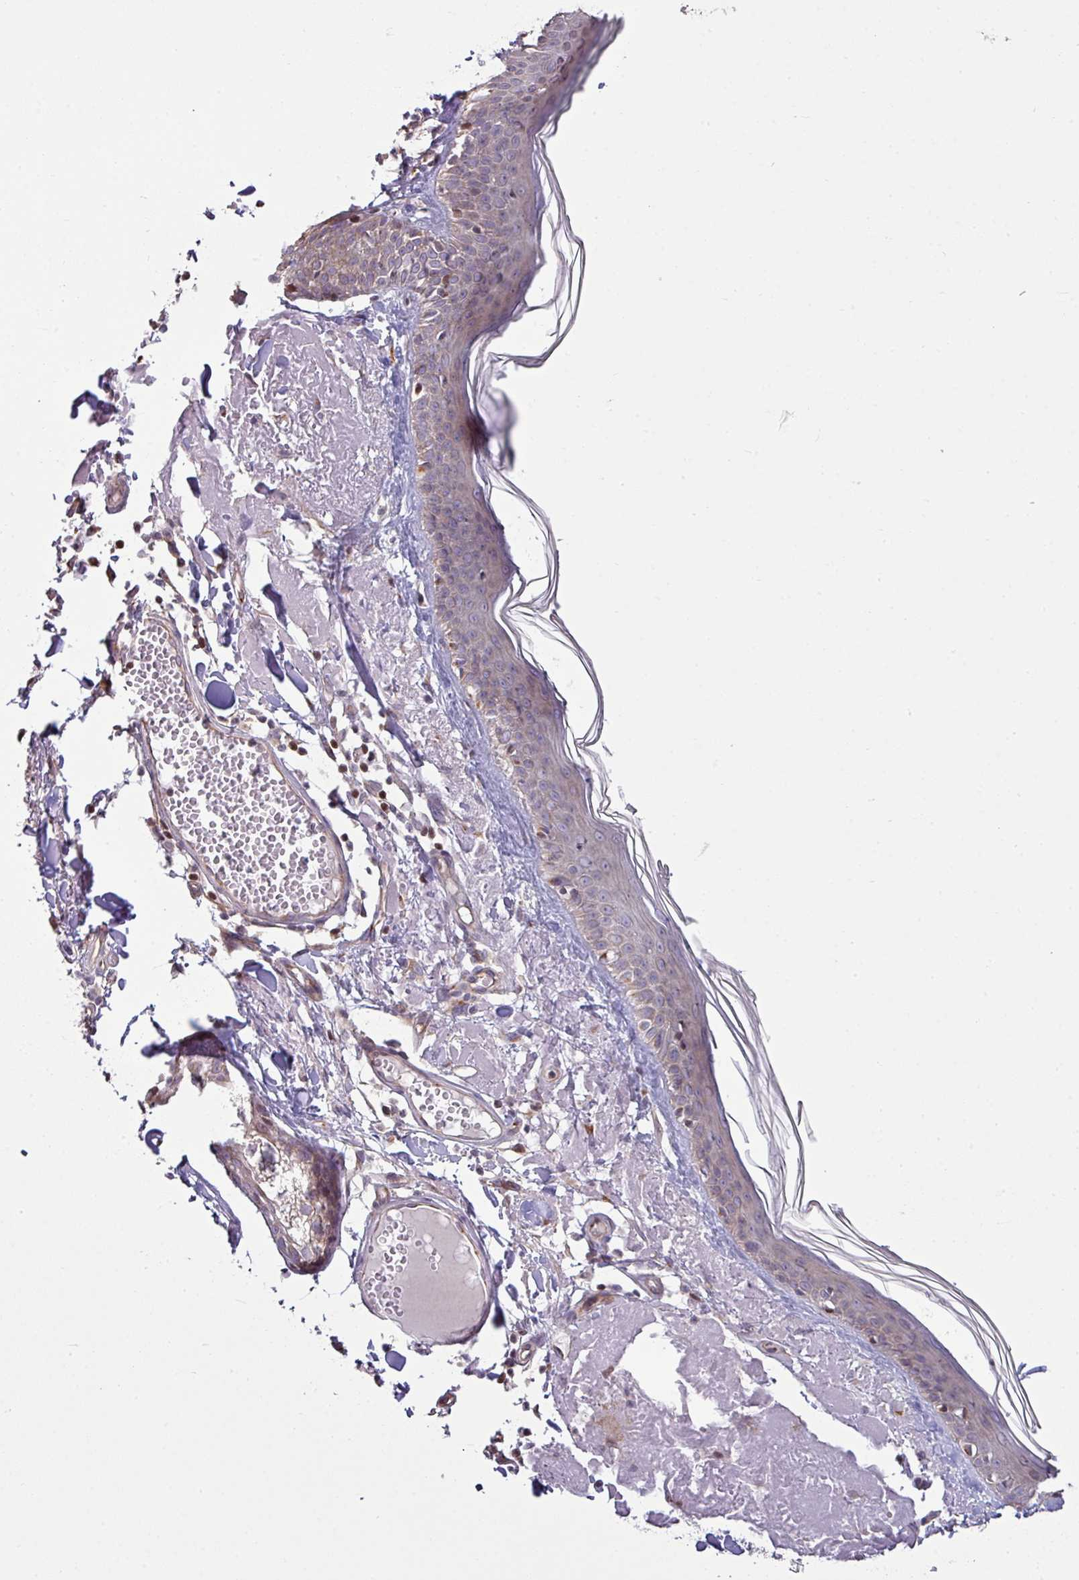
{"staining": {"intensity": "moderate", "quantity": "<25%", "location": "cytoplasmic/membranous"}, "tissue": "skin", "cell_type": "Fibroblasts", "image_type": "normal", "snomed": [{"axis": "morphology", "description": "Normal tissue, NOS"}, {"axis": "morphology", "description": "Malignant melanoma, NOS"}, {"axis": "topography", "description": "Skin"}], "caption": "Immunohistochemical staining of benign skin demonstrates <25% levels of moderate cytoplasmic/membranous protein expression in about <25% of fibroblasts. (DAB (3,3'-diaminobenzidine) IHC, brown staining for protein, blue staining for nuclei).", "gene": "TIMMDC1", "patient": {"sex": "male", "age": 80}}